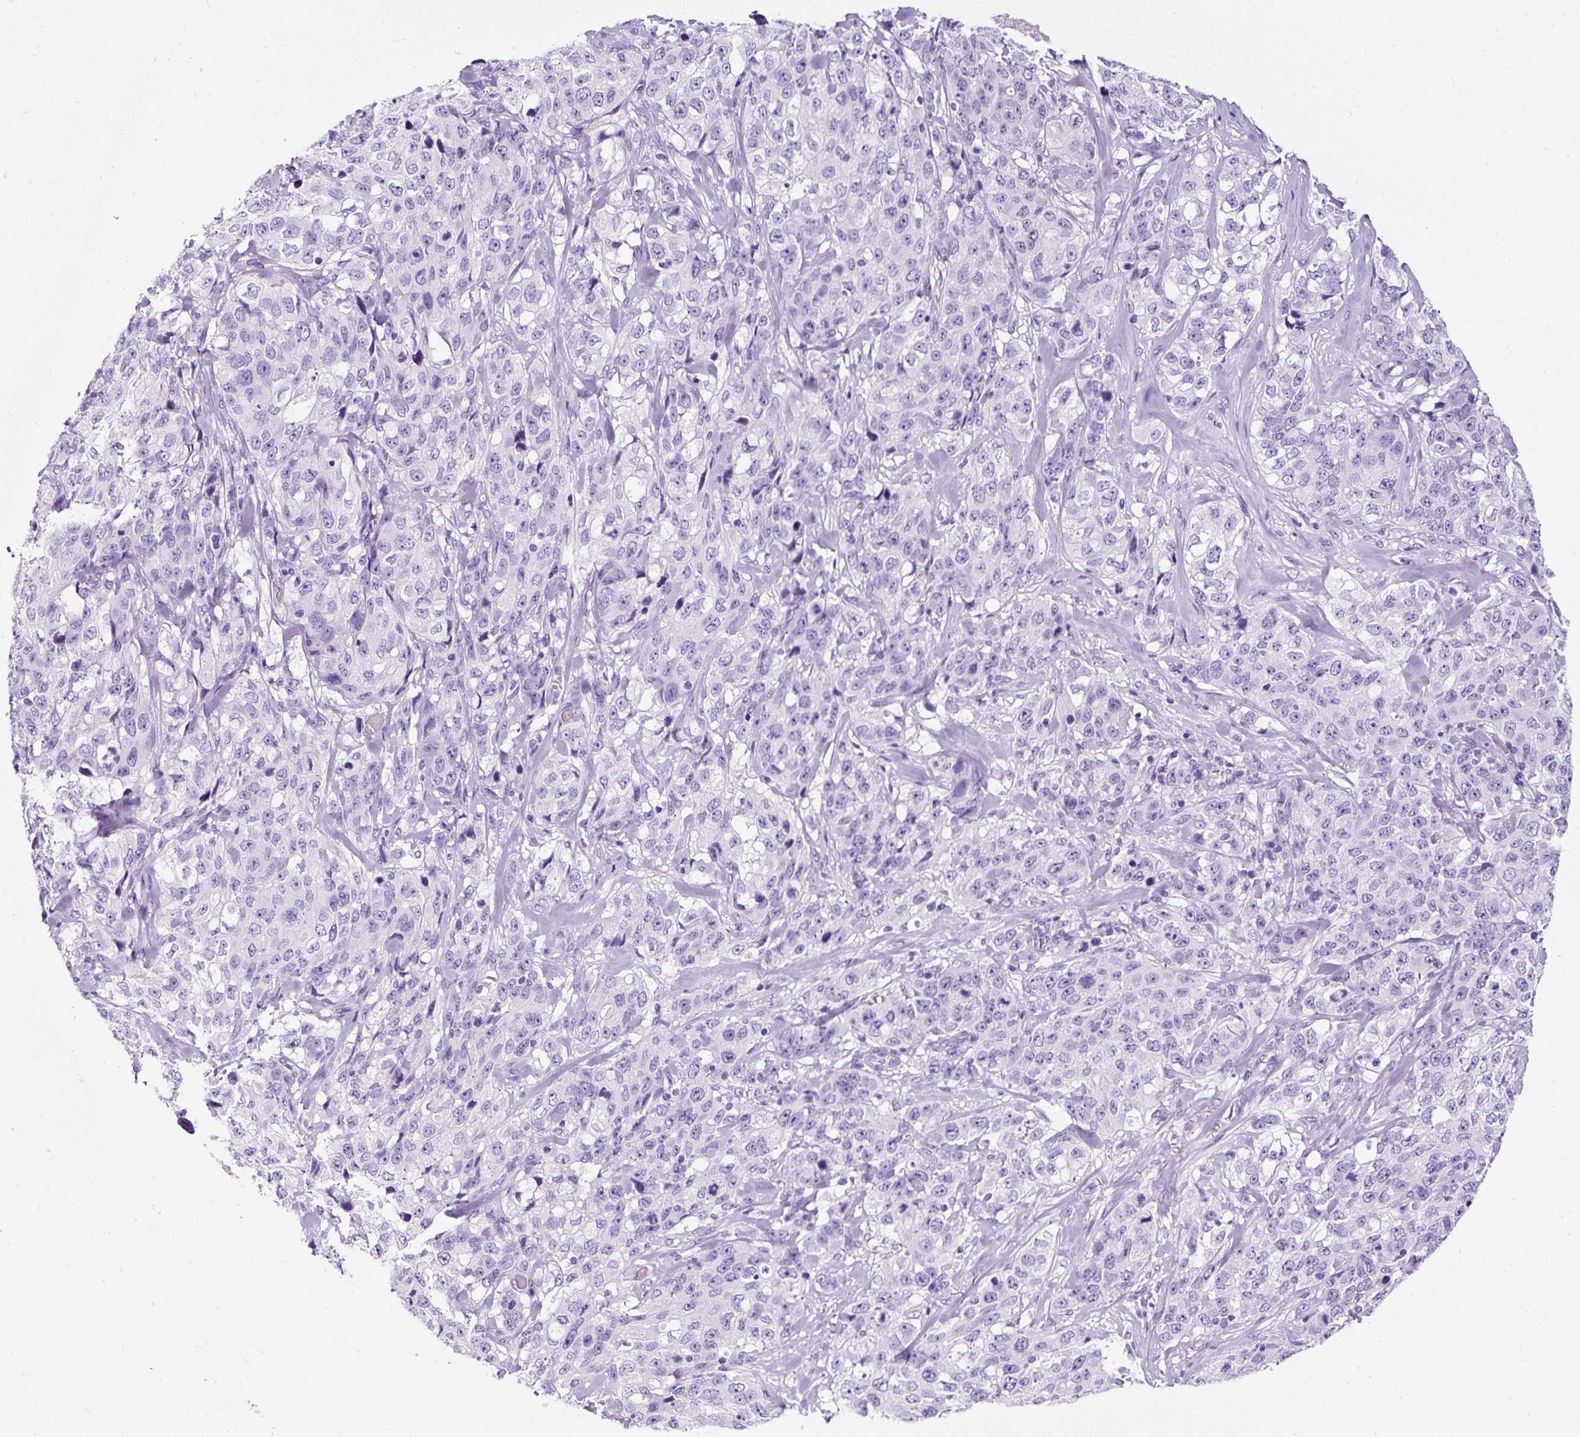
{"staining": {"intensity": "negative", "quantity": "none", "location": "none"}, "tissue": "stomach cancer", "cell_type": "Tumor cells", "image_type": "cancer", "snomed": [{"axis": "morphology", "description": "Adenocarcinoma, NOS"}, {"axis": "topography", "description": "Stomach"}], "caption": "The image displays no significant positivity in tumor cells of stomach cancer (adenocarcinoma).", "gene": "STOX2", "patient": {"sex": "male", "age": 48}}